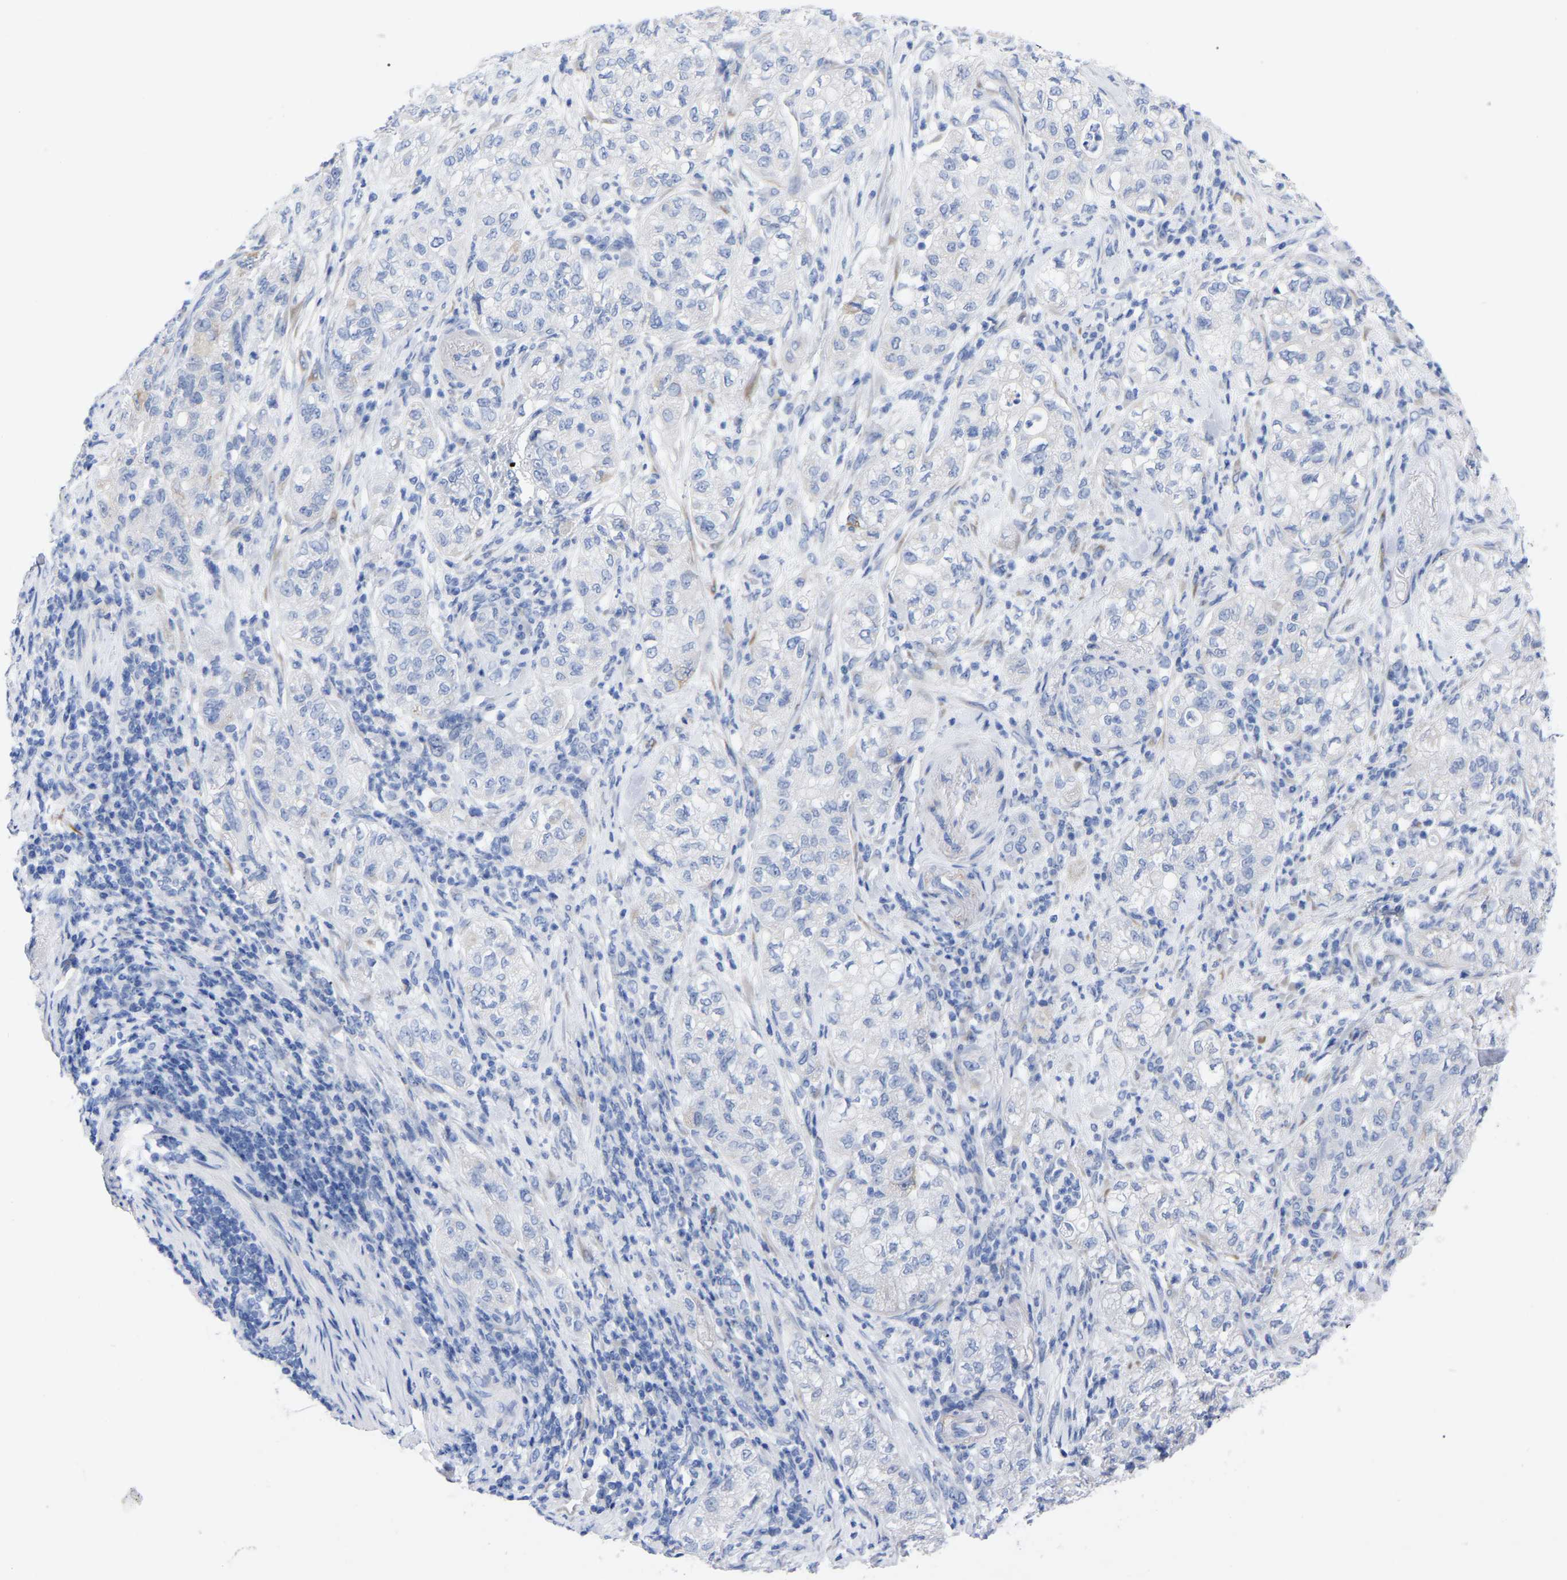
{"staining": {"intensity": "negative", "quantity": "none", "location": "none"}, "tissue": "pancreatic cancer", "cell_type": "Tumor cells", "image_type": "cancer", "snomed": [{"axis": "morphology", "description": "Adenocarcinoma, NOS"}, {"axis": "topography", "description": "Pancreas"}], "caption": "Tumor cells are negative for protein expression in human pancreatic cancer (adenocarcinoma). (DAB immunohistochemistry (IHC) with hematoxylin counter stain).", "gene": "HAPLN1", "patient": {"sex": "female", "age": 78}}